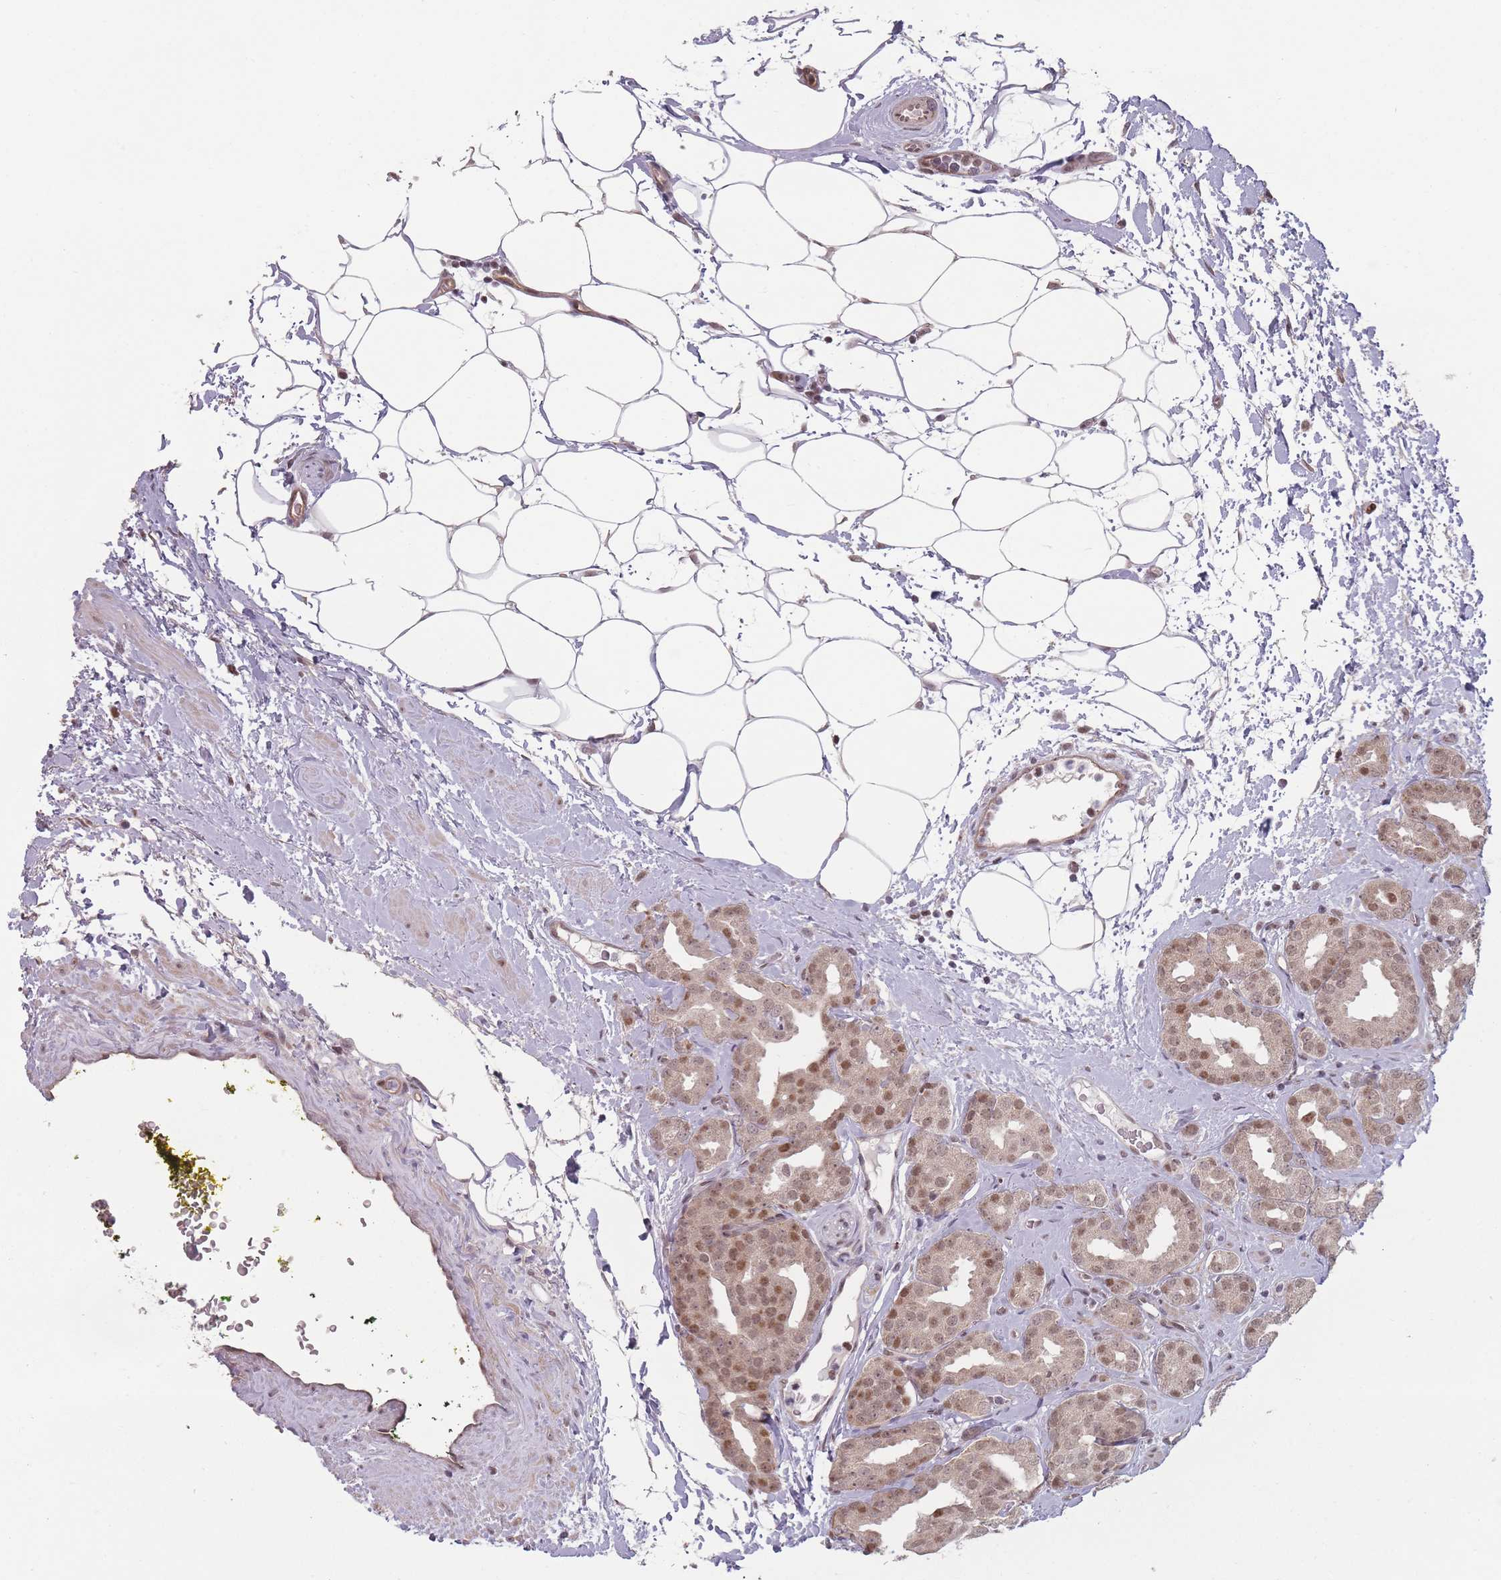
{"staining": {"intensity": "moderate", "quantity": ">75%", "location": "nuclear"}, "tissue": "prostate cancer", "cell_type": "Tumor cells", "image_type": "cancer", "snomed": [{"axis": "morphology", "description": "Adenocarcinoma, High grade"}, {"axis": "topography", "description": "Prostate"}], "caption": "Prostate cancer was stained to show a protein in brown. There is medium levels of moderate nuclear staining in approximately >75% of tumor cells.", "gene": "SH3BGRL2", "patient": {"sex": "male", "age": 63}}